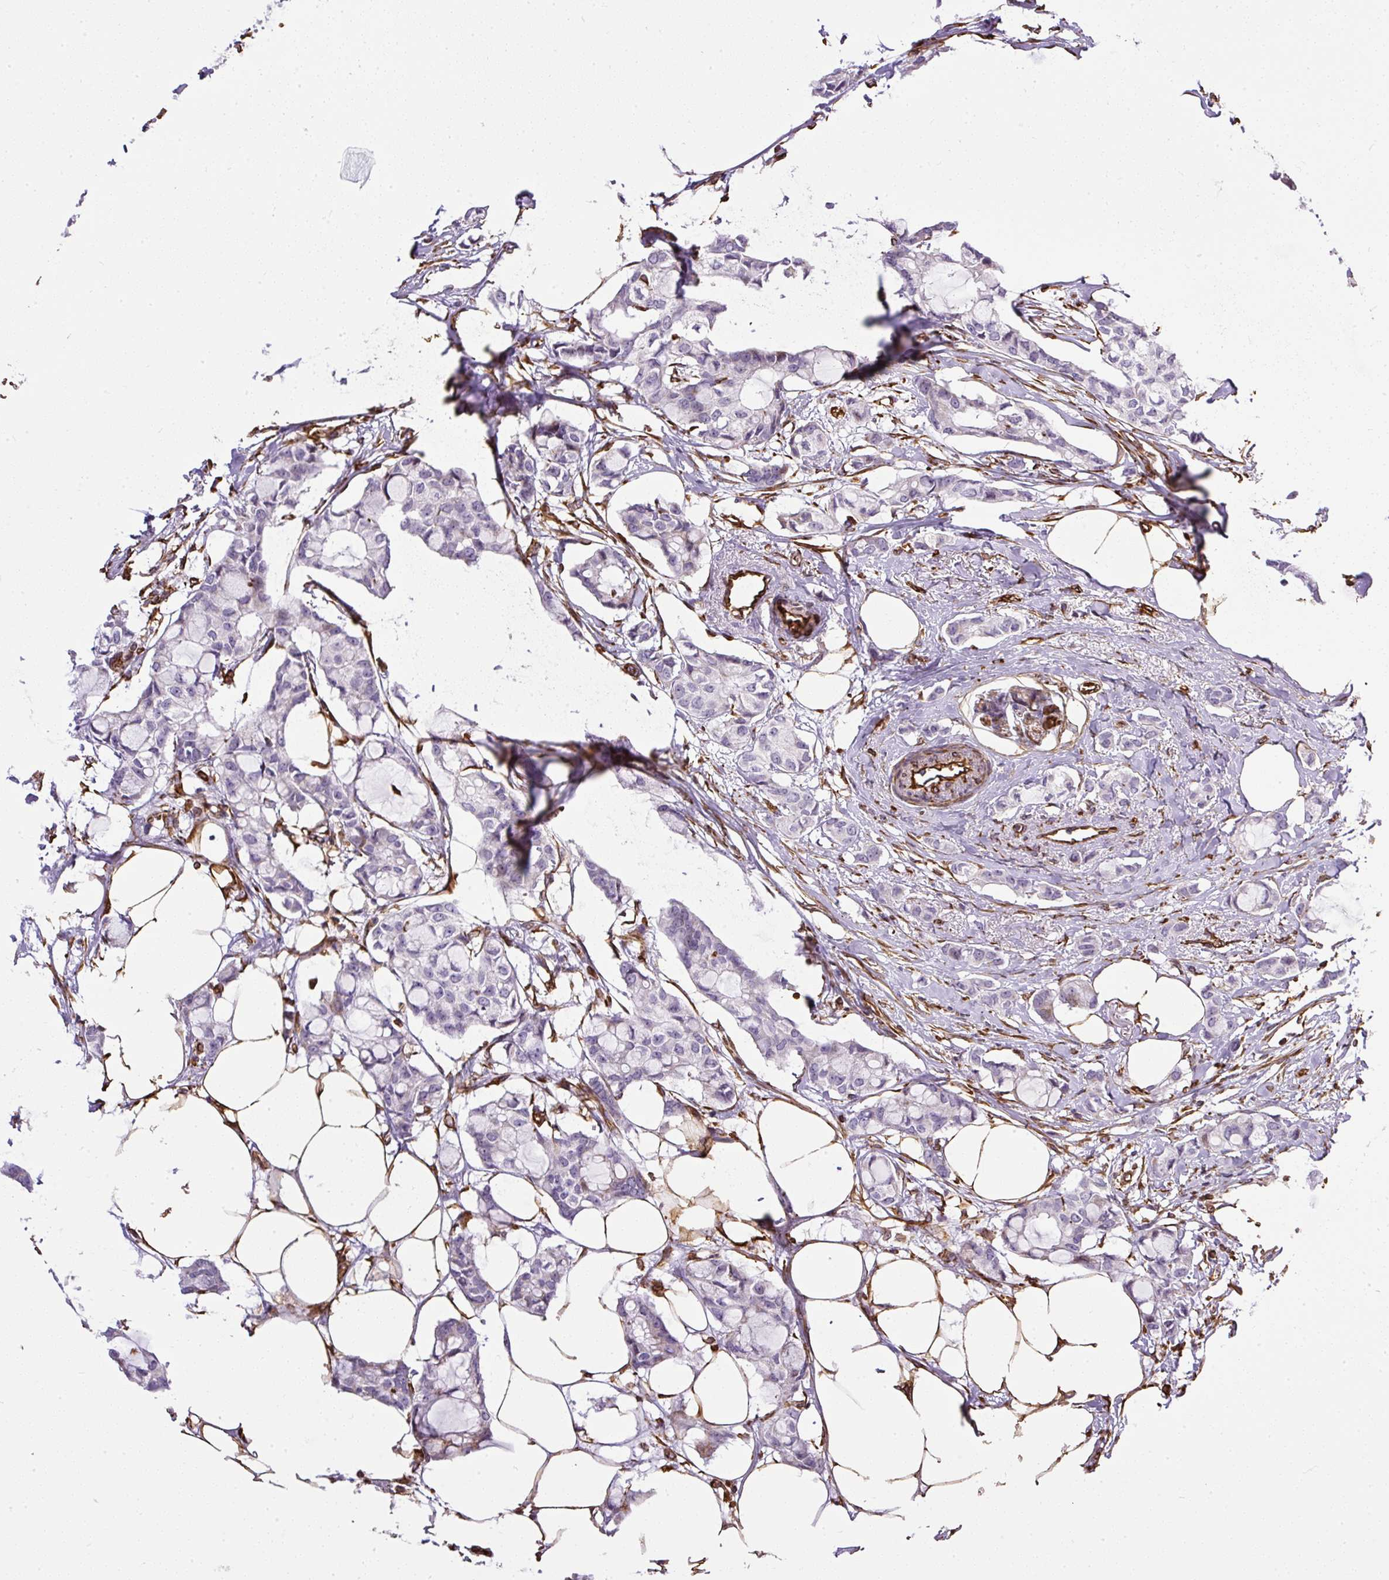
{"staining": {"intensity": "negative", "quantity": "none", "location": "none"}, "tissue": "breast cancer", "cell_type": "Tumor cells", "image_type": "cancer", "snomed": [{"axis": "morphology", "description": "Duct carcinoma"}, {"axis": "topography", "description": "Breast"}], "caption": "Protein analysis of breast cancer exhibits no significant expression in tumor cells.", "gene": "PLS1", "patient": {"sex": "female", "age": 73}}